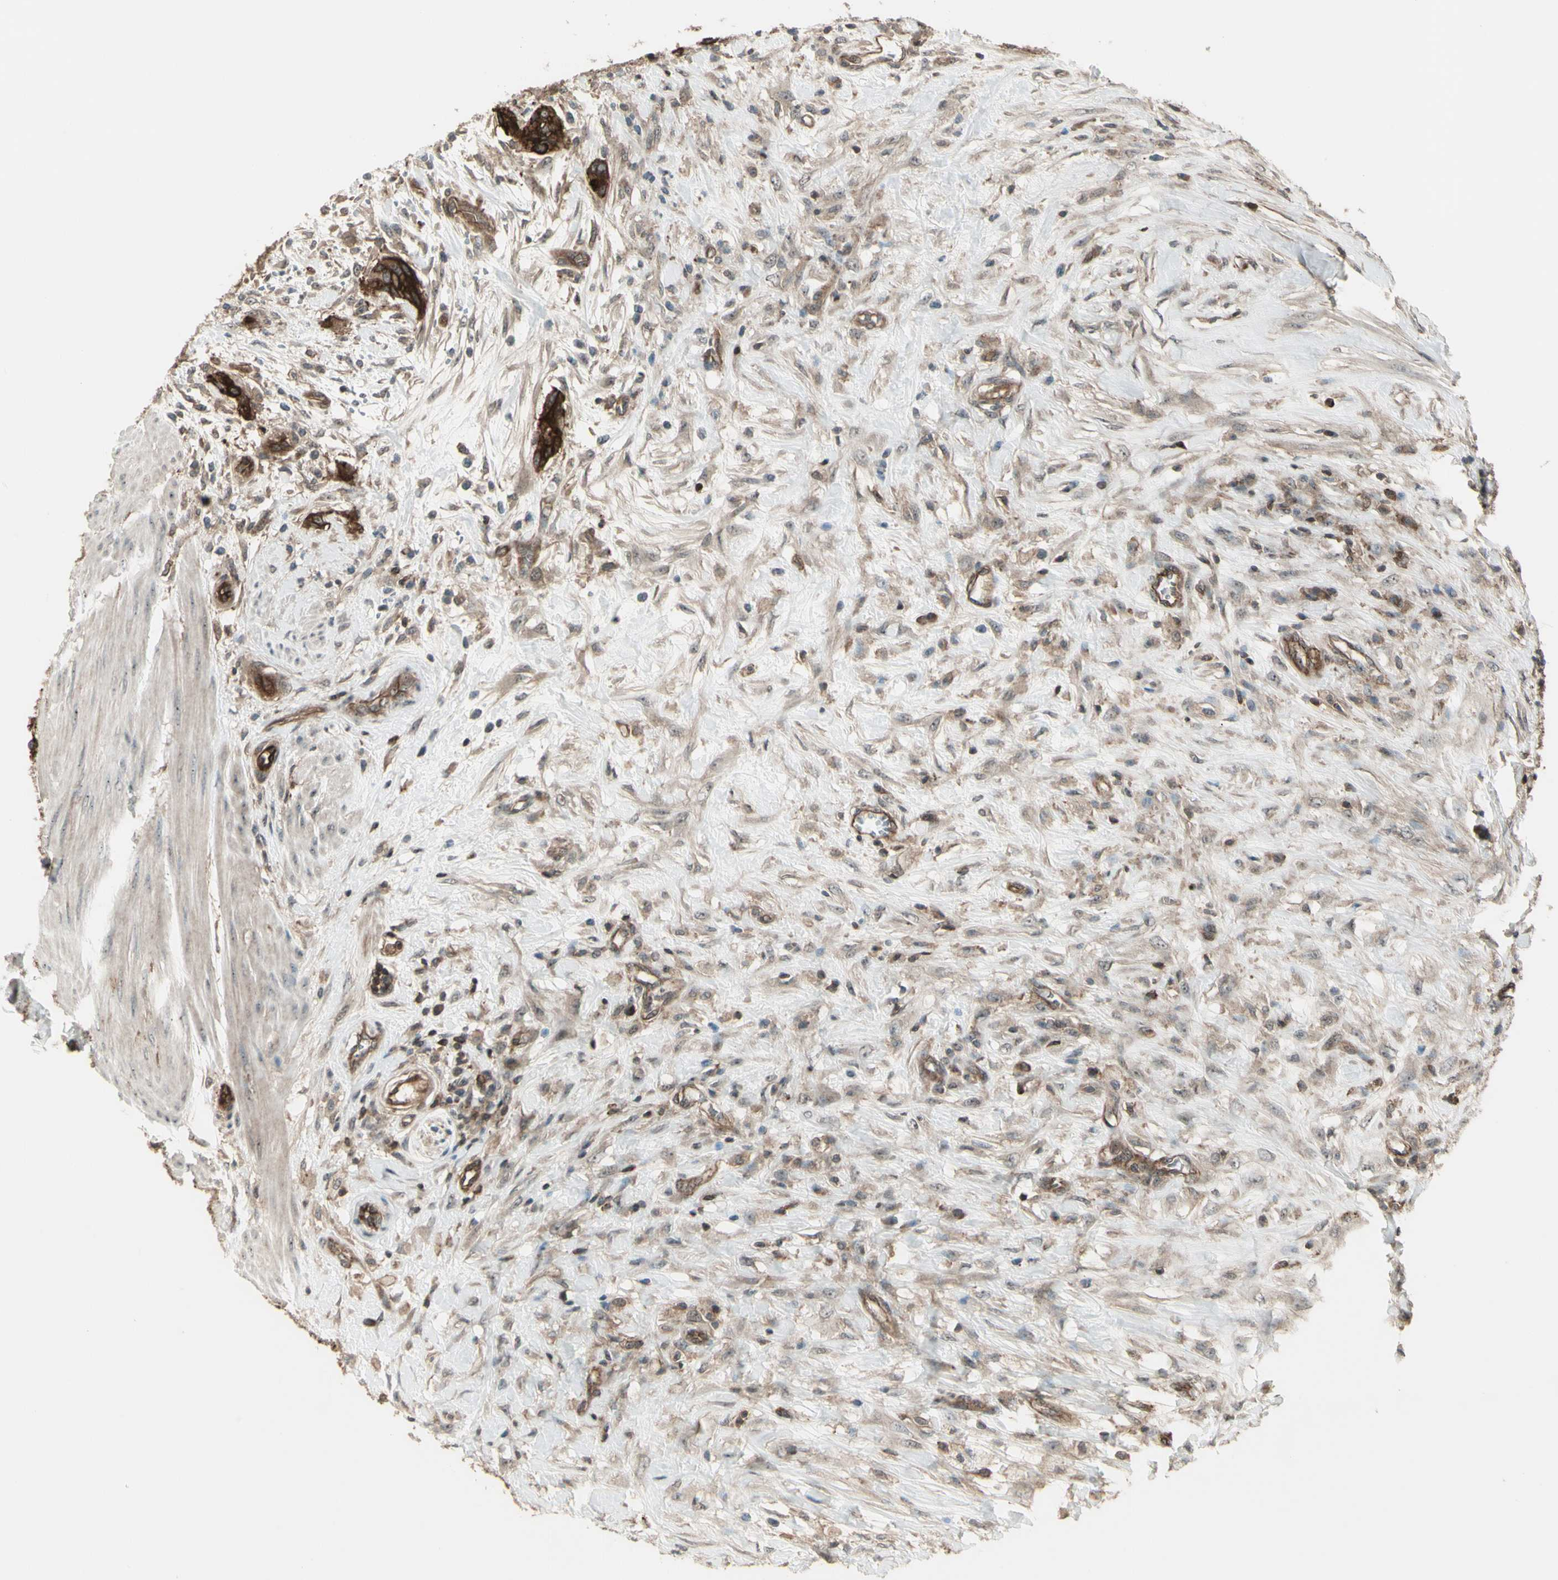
{"staining": {"intensity": "strong", "quantity": ">75%", "location": "cytoplasmic/membranous"}, "tissue": "urothelial cancer", "cell_type": "Tumor cells", "image_type": "cancer", "snomed": [{"axis": "morphology", "description": "Urothelial carcinoma, High grade"}, {"axis": "topography", "description": "Urinary bladder"}], "caption": "Tumor cells reveal high levels of strong cytoplasmic/membranous expression in approximately >75% of cells in urothelial carcinoma (high-grade).", "gene": "FXYD5", "patient": {"sex": "male", "age": 35}}